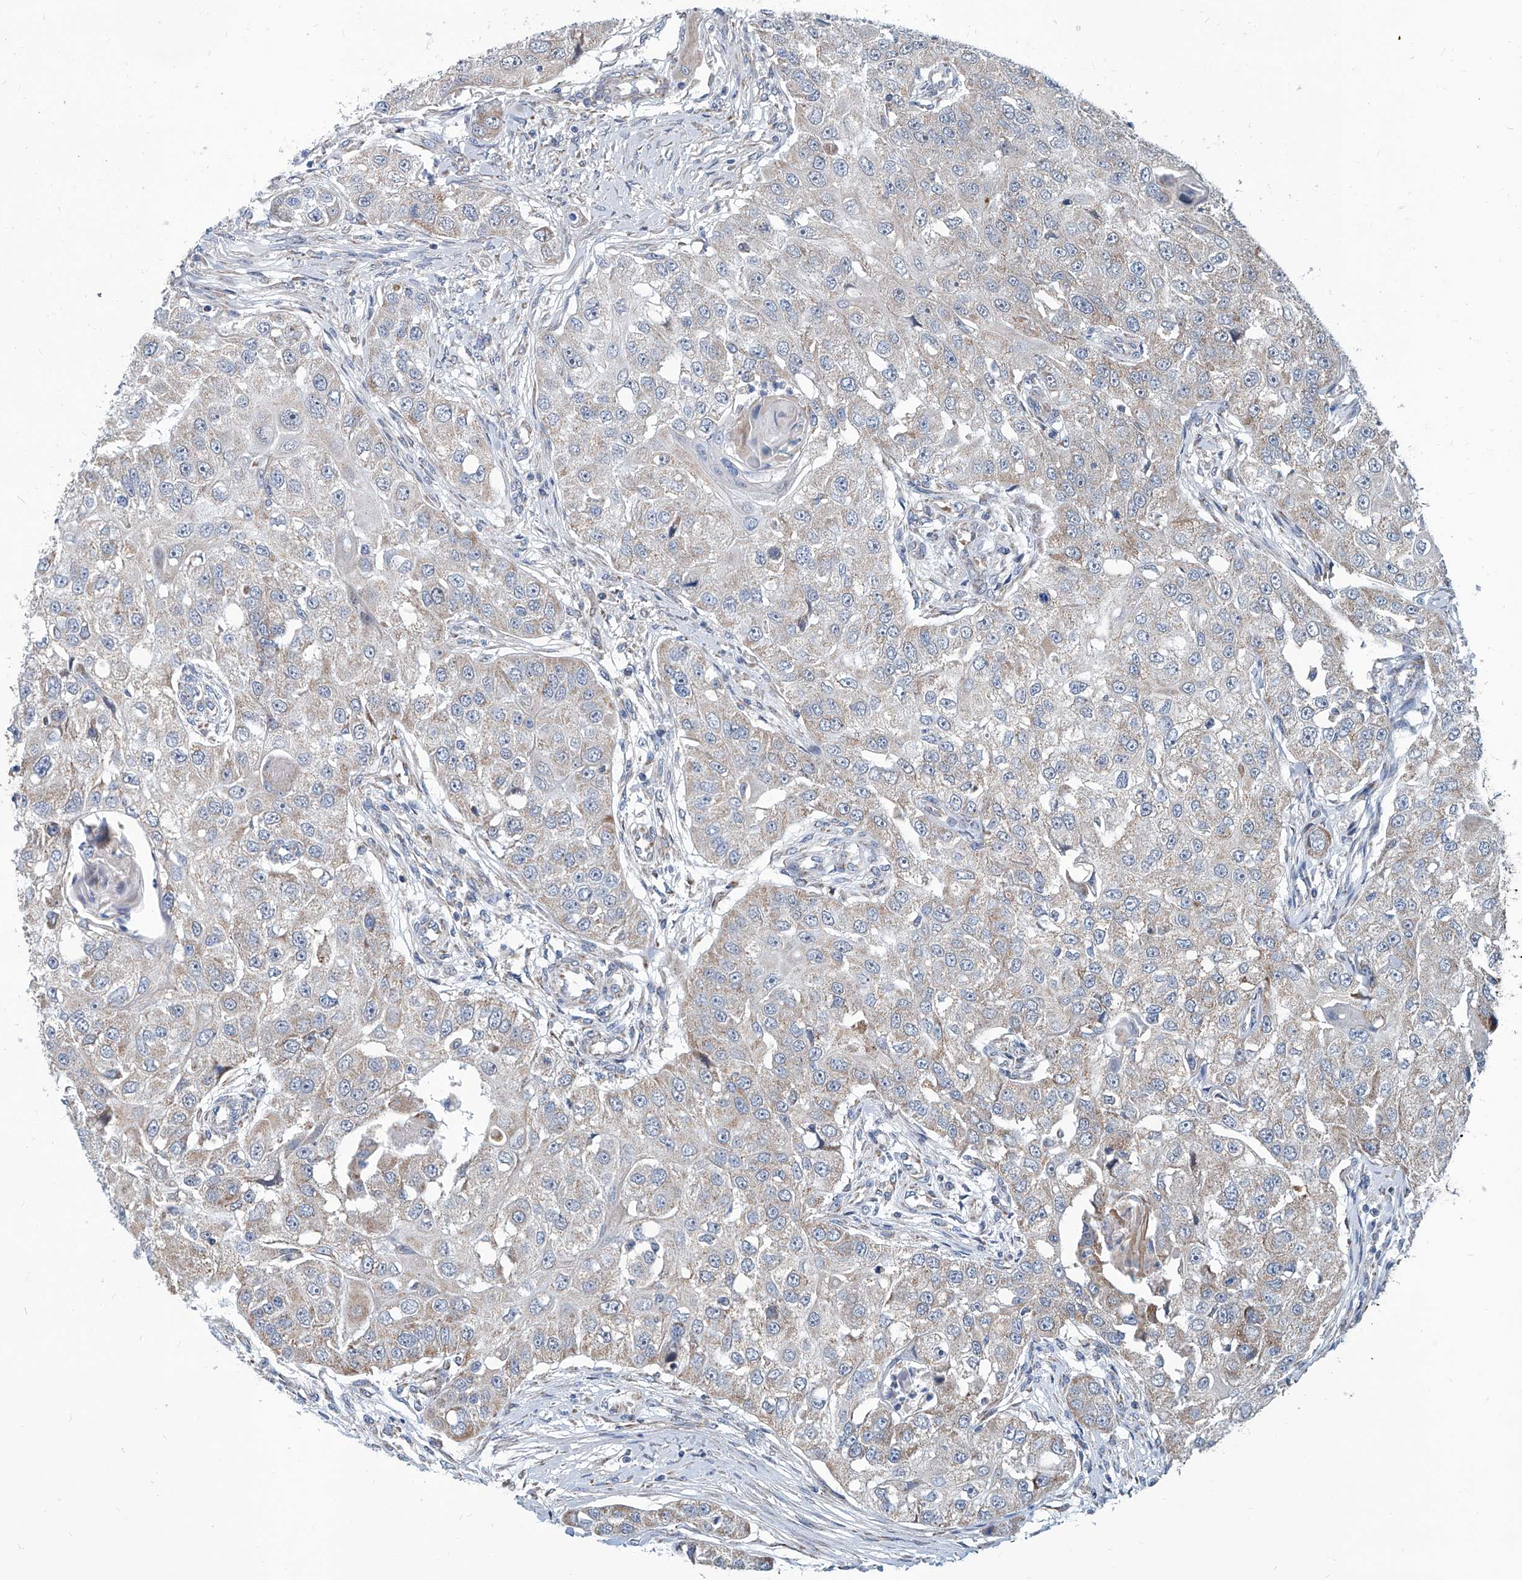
{"staining": {"intensity": "weak", "quantity": "25%-75%", "location": "cytoplasmic/membranous"}, "tissue": "head and neck cancer", "cell_type": "Tumor cells", "image_type": "cancer", "snomed": [{"axis": "morphology", "description": "Normal tissue, NOS"}, {"axis": "morphology", "description": "Squamous cell carcinoma, NOS"}, {"axis": "topography", "description": "Skeletal muscle"}, {"axis": "topography", "description": "Head-Neck"}], "caption": "An immunohistochemistry (IHC) photomicrograph of tumor tissue is shown. Protein staining in brown shows weak cytoplasmic/membranous positivity in head and neck cancer (squamous cell carcinoma) within tumor cells. (Stains: DAB in brown, nuclei in blue, Microscopy: brightfield microscopy at high magnification).", "gene": "USP48", "patient": {"sex": "male", "age": 51}}